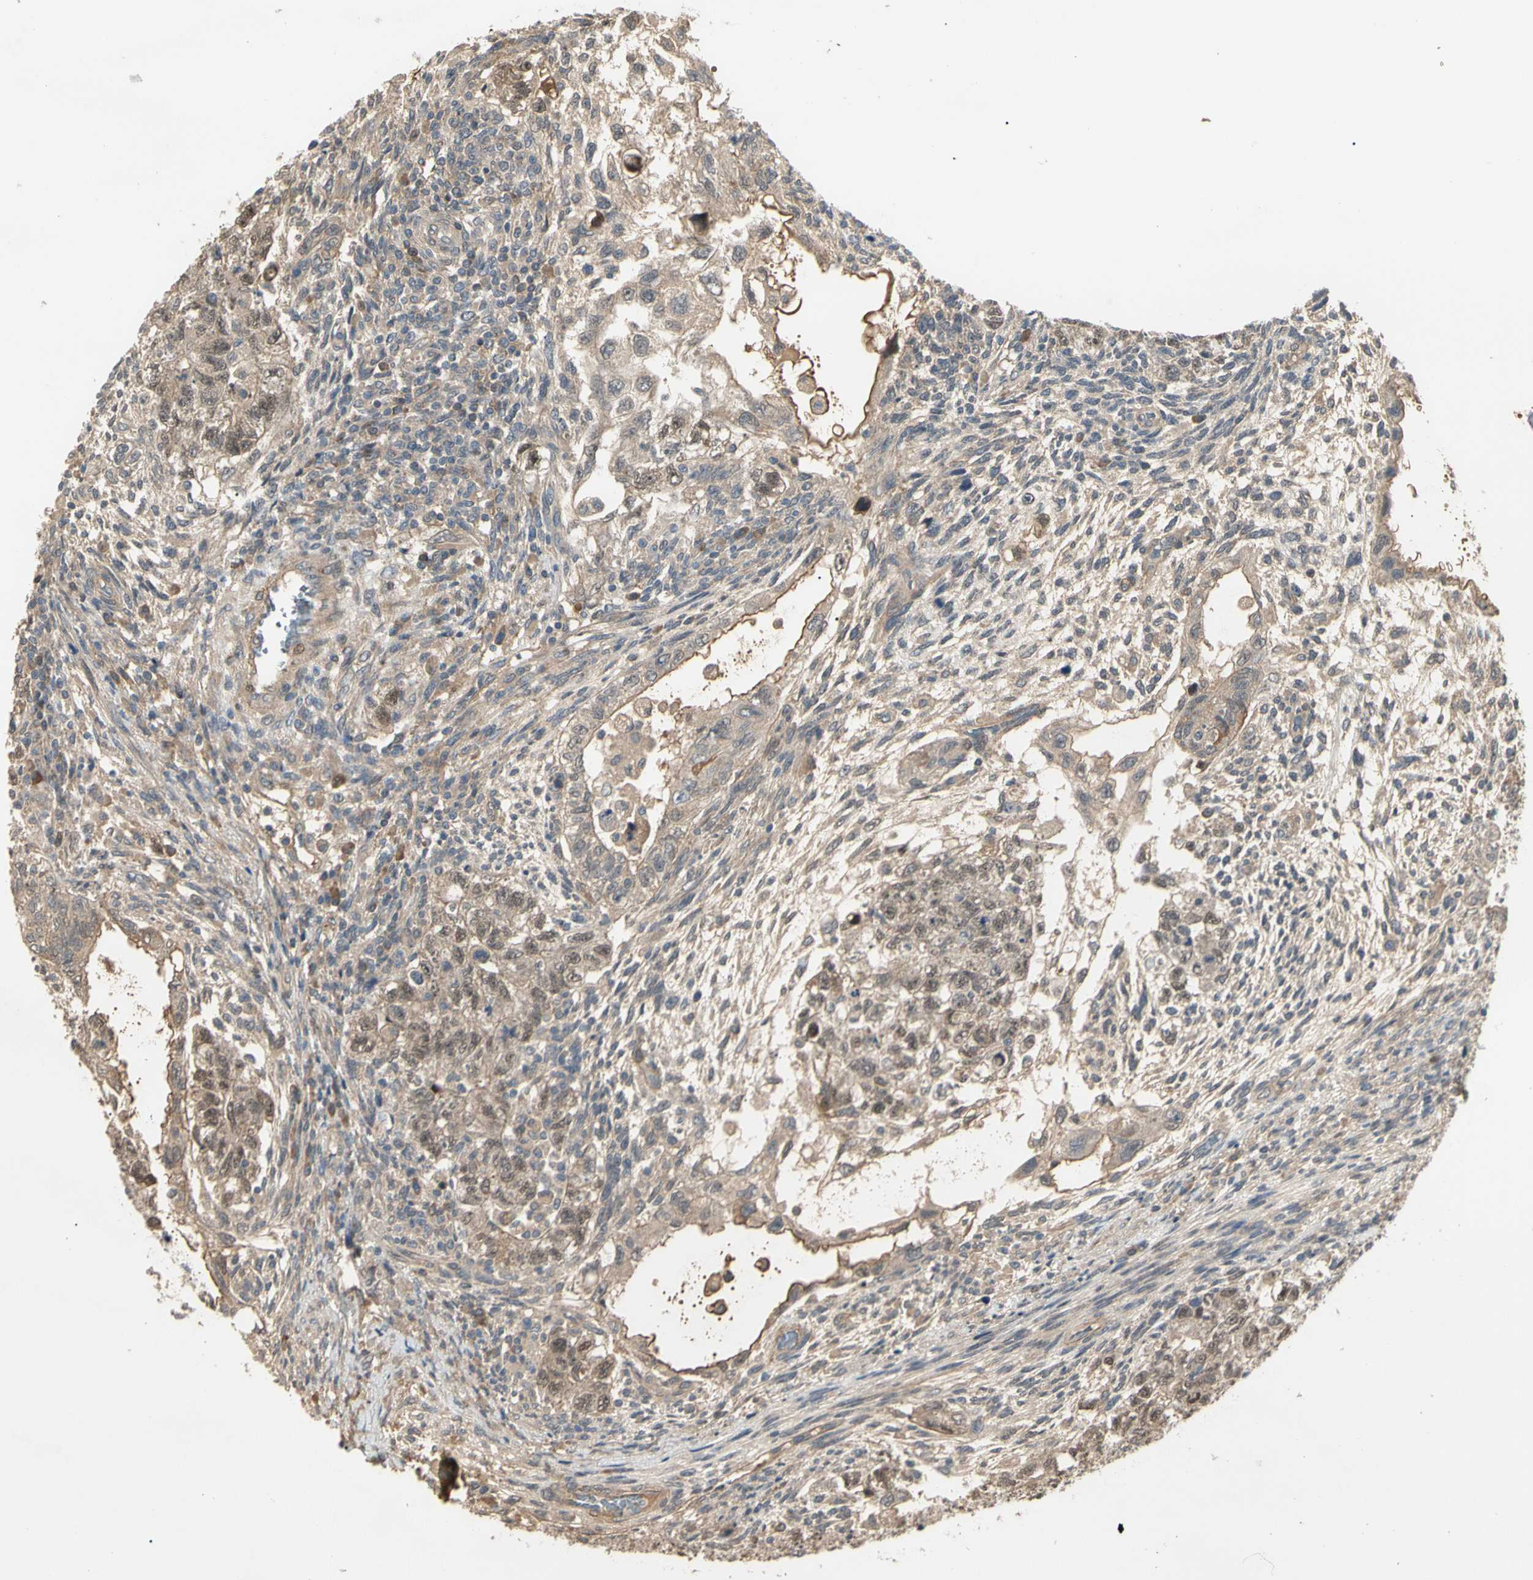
{"staining": {"intensity": "weak", "quantity": ">75%", "location": "cytoplasmic/membranous,nuclear"}, "tissue": "testis cancer", "cell_type": "Tumor cells", "image_type": "cancer", "snomed": [{"axis": "morphology", "description": "Normal tissue, NOS"}, {"axis": "morphology", "description": "Carcinoma, Embryonal, NOS"}, {"axis": "topography", "description": "Testis"}], "caption": "Testis embryonal carcinoma stained with DAB immunohistochemistry (IHC) shows low levels of weak cytoplasmic/membranous and nuclear positivity in approximately >75% of tumor cells.", "gene": "ATG4C", "patient": {"sex": "male", "age": 36}}